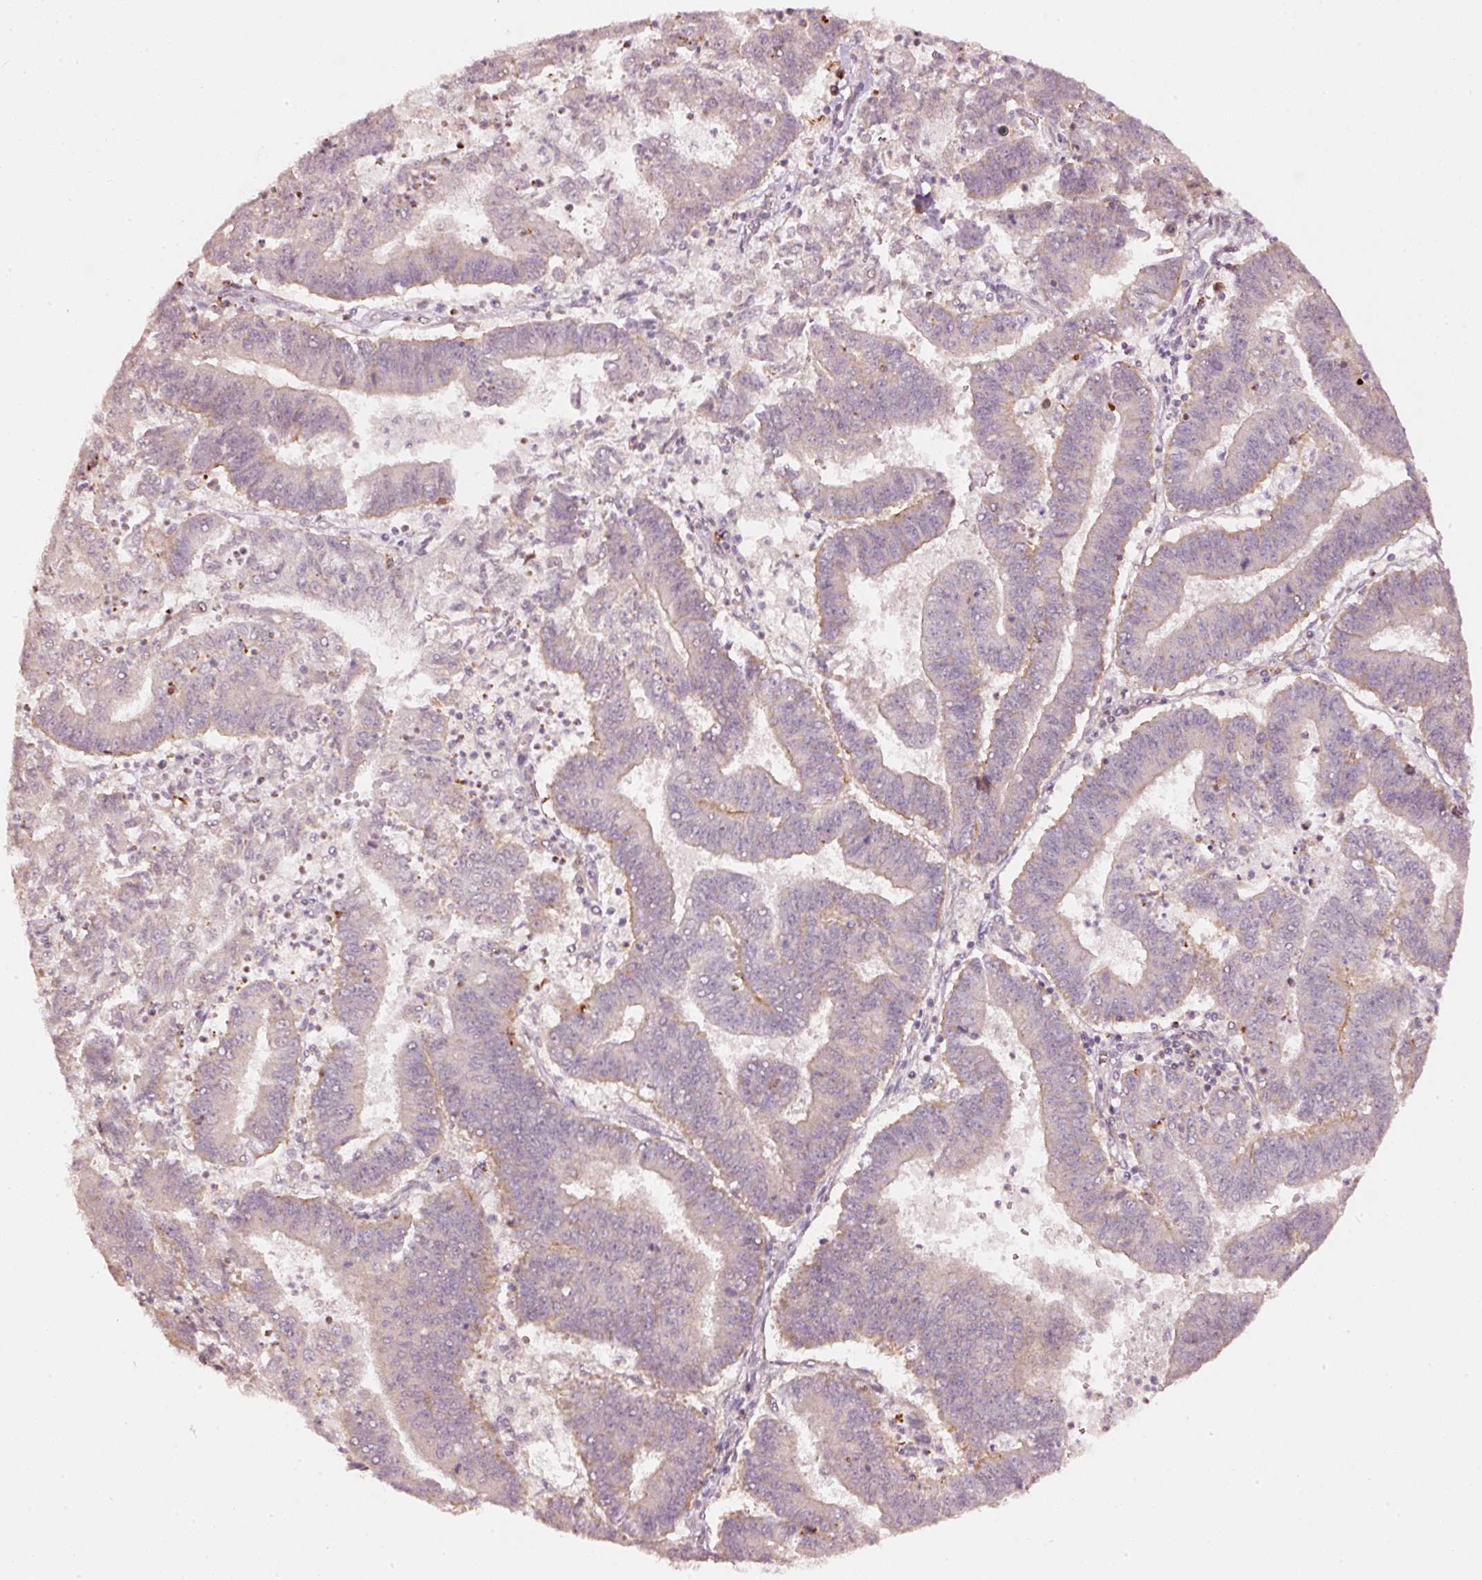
{"staining": {"intensity": "negative", "quantity": "none", "location": "none"}, "tissue": "endometrial cancer", "cell_type": "Tumor cells", "image_type": "cancer", "snomed": [{"axis": "morphology", "description": "Adenocarcinoma, NOS"}, {"axis": "topography", "description": "Endometrium"}], "caption": "Endometrial adenocarcinoma was stained to show a protein in brown. There is no significant expression in tumor cells.", "gene": "ARHGAP22", "patient": {"sex": "female", "age": 73}}